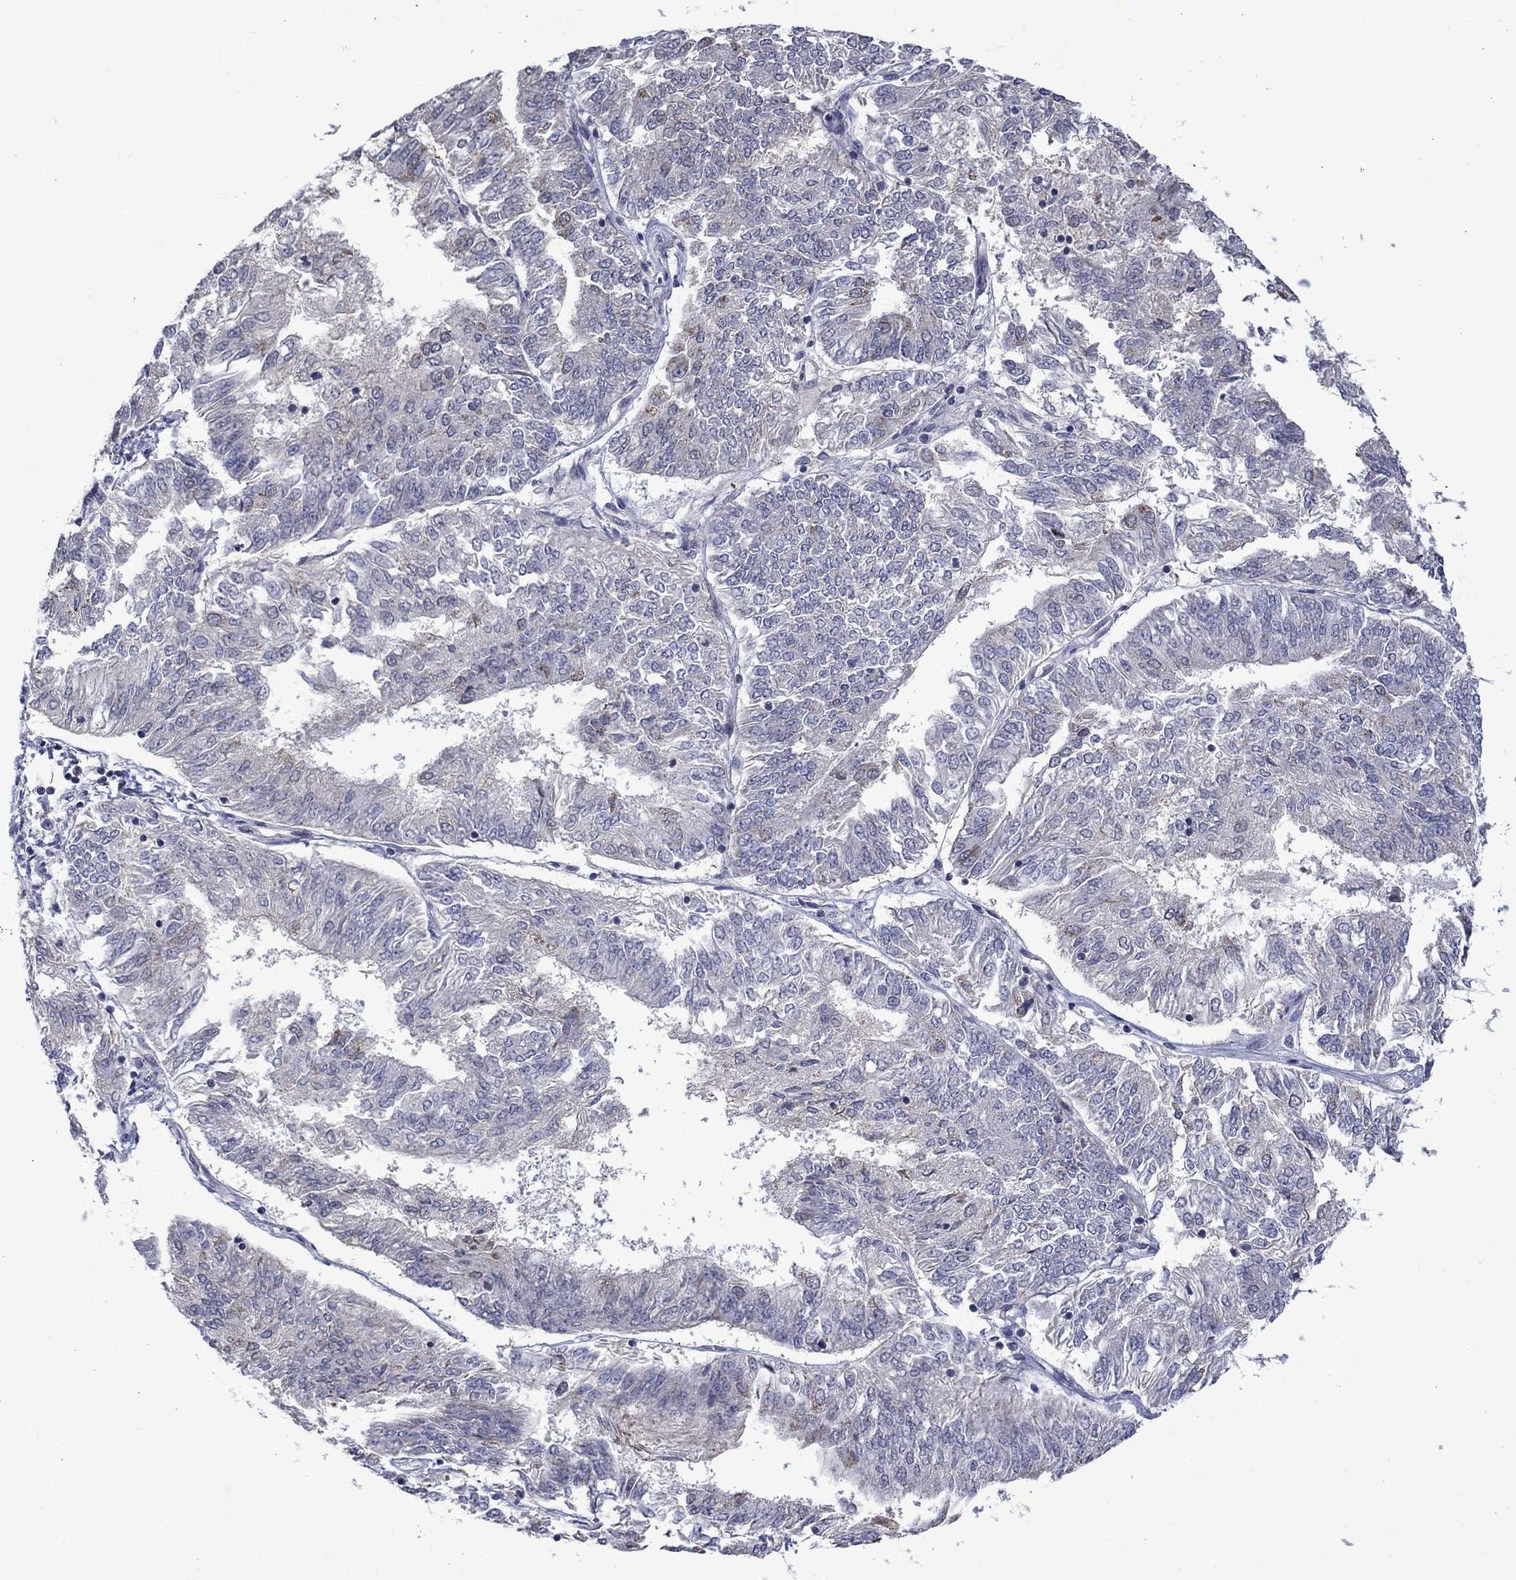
{"staining": {"intensity": "negative", "quantity": "none", "location": "none"}, "tissue": "endometrial cancer", "cell_type": "Tumor cells", "image_type": "cancer", "snomed": [{"axis": "morphology", "description": "Adenocarcinoma, NOS"}, {"axis": "topography", "description": "Endometrium"}], "caption": "A photomicrograph of human endometrial cancer is negative for staining in tumor cells.", "gene": "KCNJ16", "patient": {"sex": "female", "age": 58}}